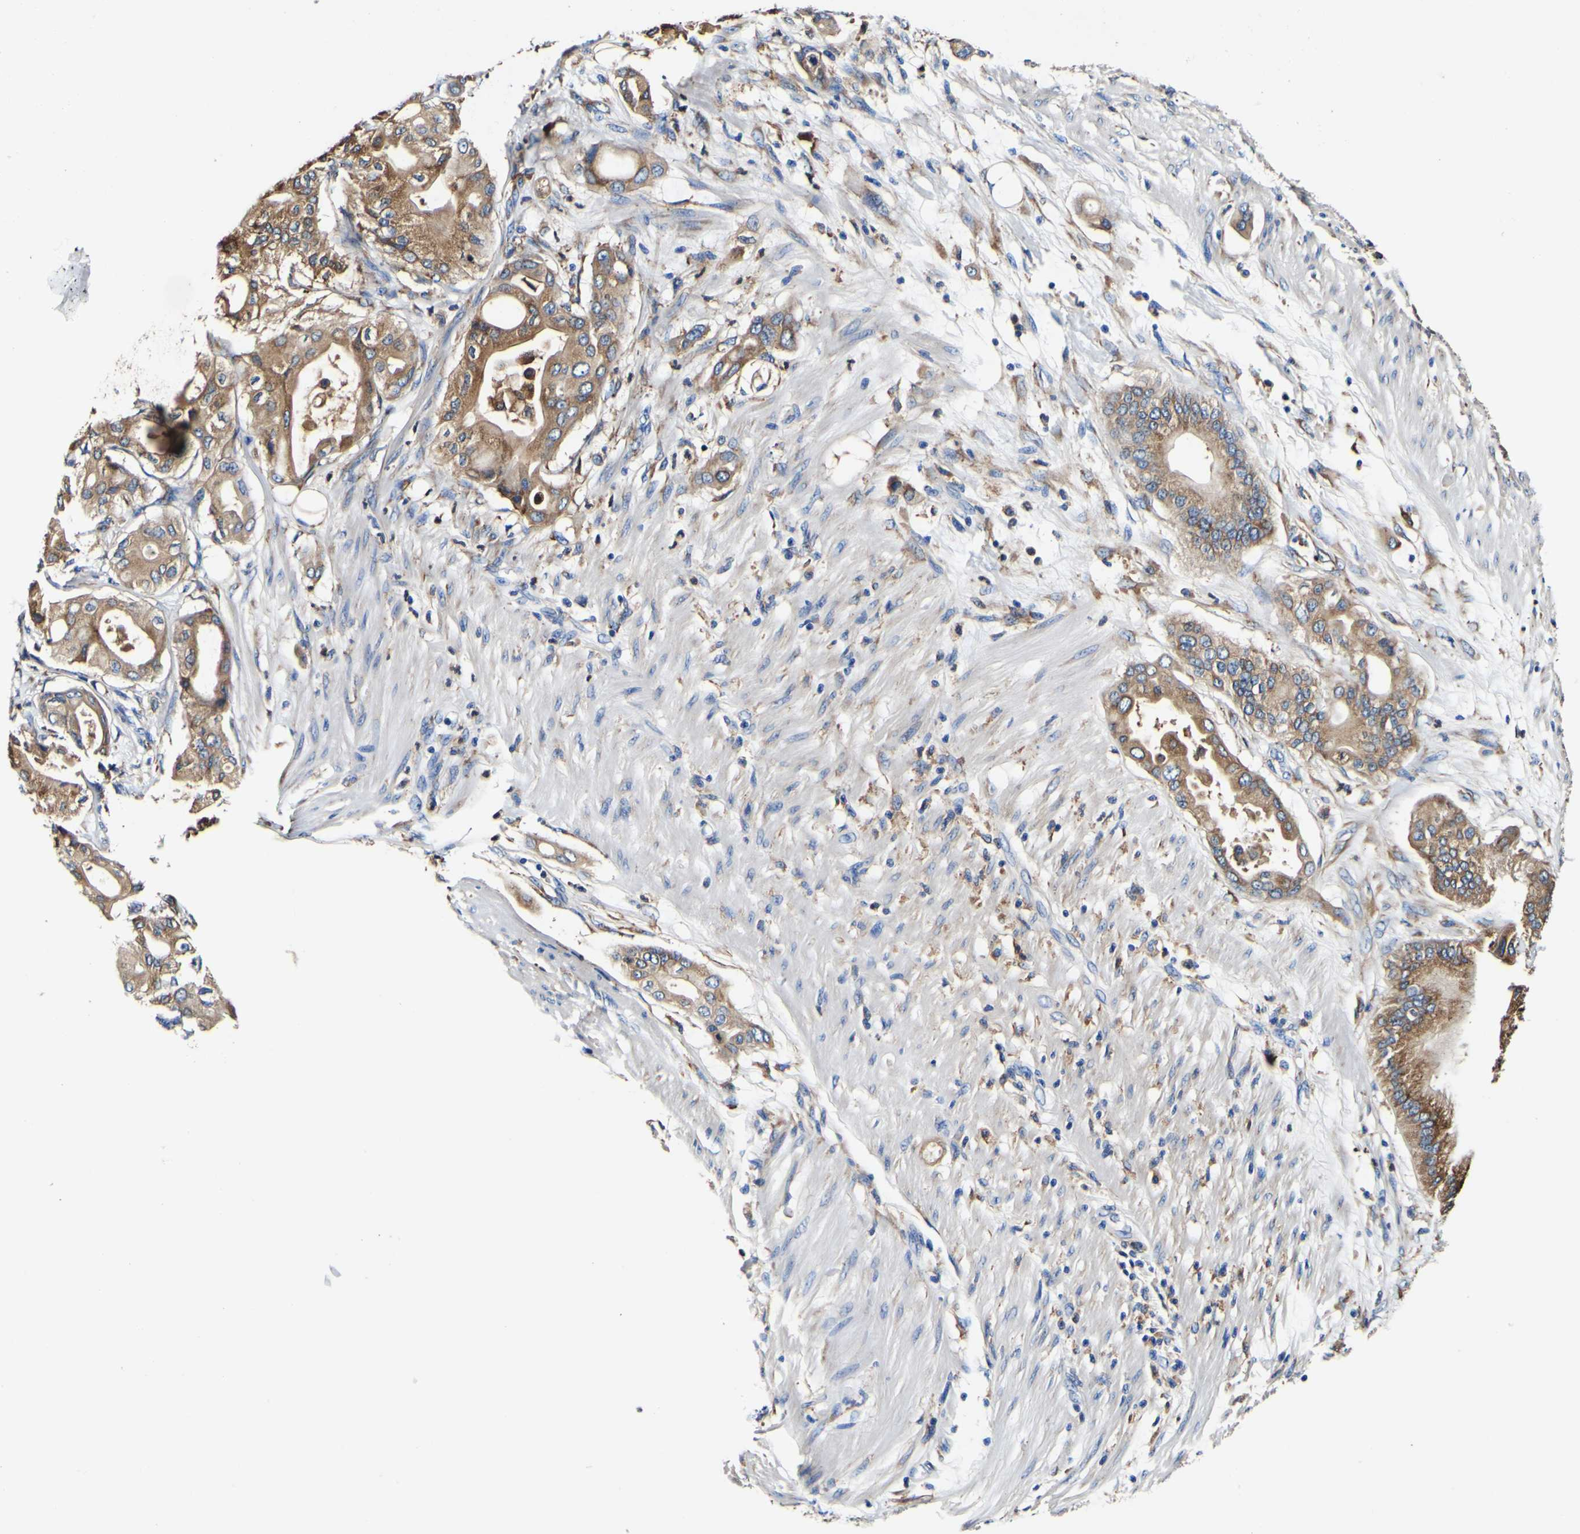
{"staining": {"intensity": "moderate", "quantity": ">75%", "location": "cytoplasmic/membranous"}, "tissue": "pancreatic cancer", "cell_type": "Tumor cells", "image_type": "cancer", "snomed": [{"axis": "morphology", "description": "Adenocarcinoma, NOS"}, {"axis": "morphology", "description": "Adenocarcinoma, metastatic, NOS"}, {"axis": "topography", "description": "Lymph node"}, {"axis": "topography", "description": "Pancreas"}, {"axis": "topography", "description": "Duodenum"}], "caption": "Human pancreatic metastatic adenocarcinoma stained for a protein (brown) shows moderate cytoplasmic/membranous positive expression in about >75% of tumor cells.", "gene": "P4HB", "patient": {"sex": "female", "age": 64}}